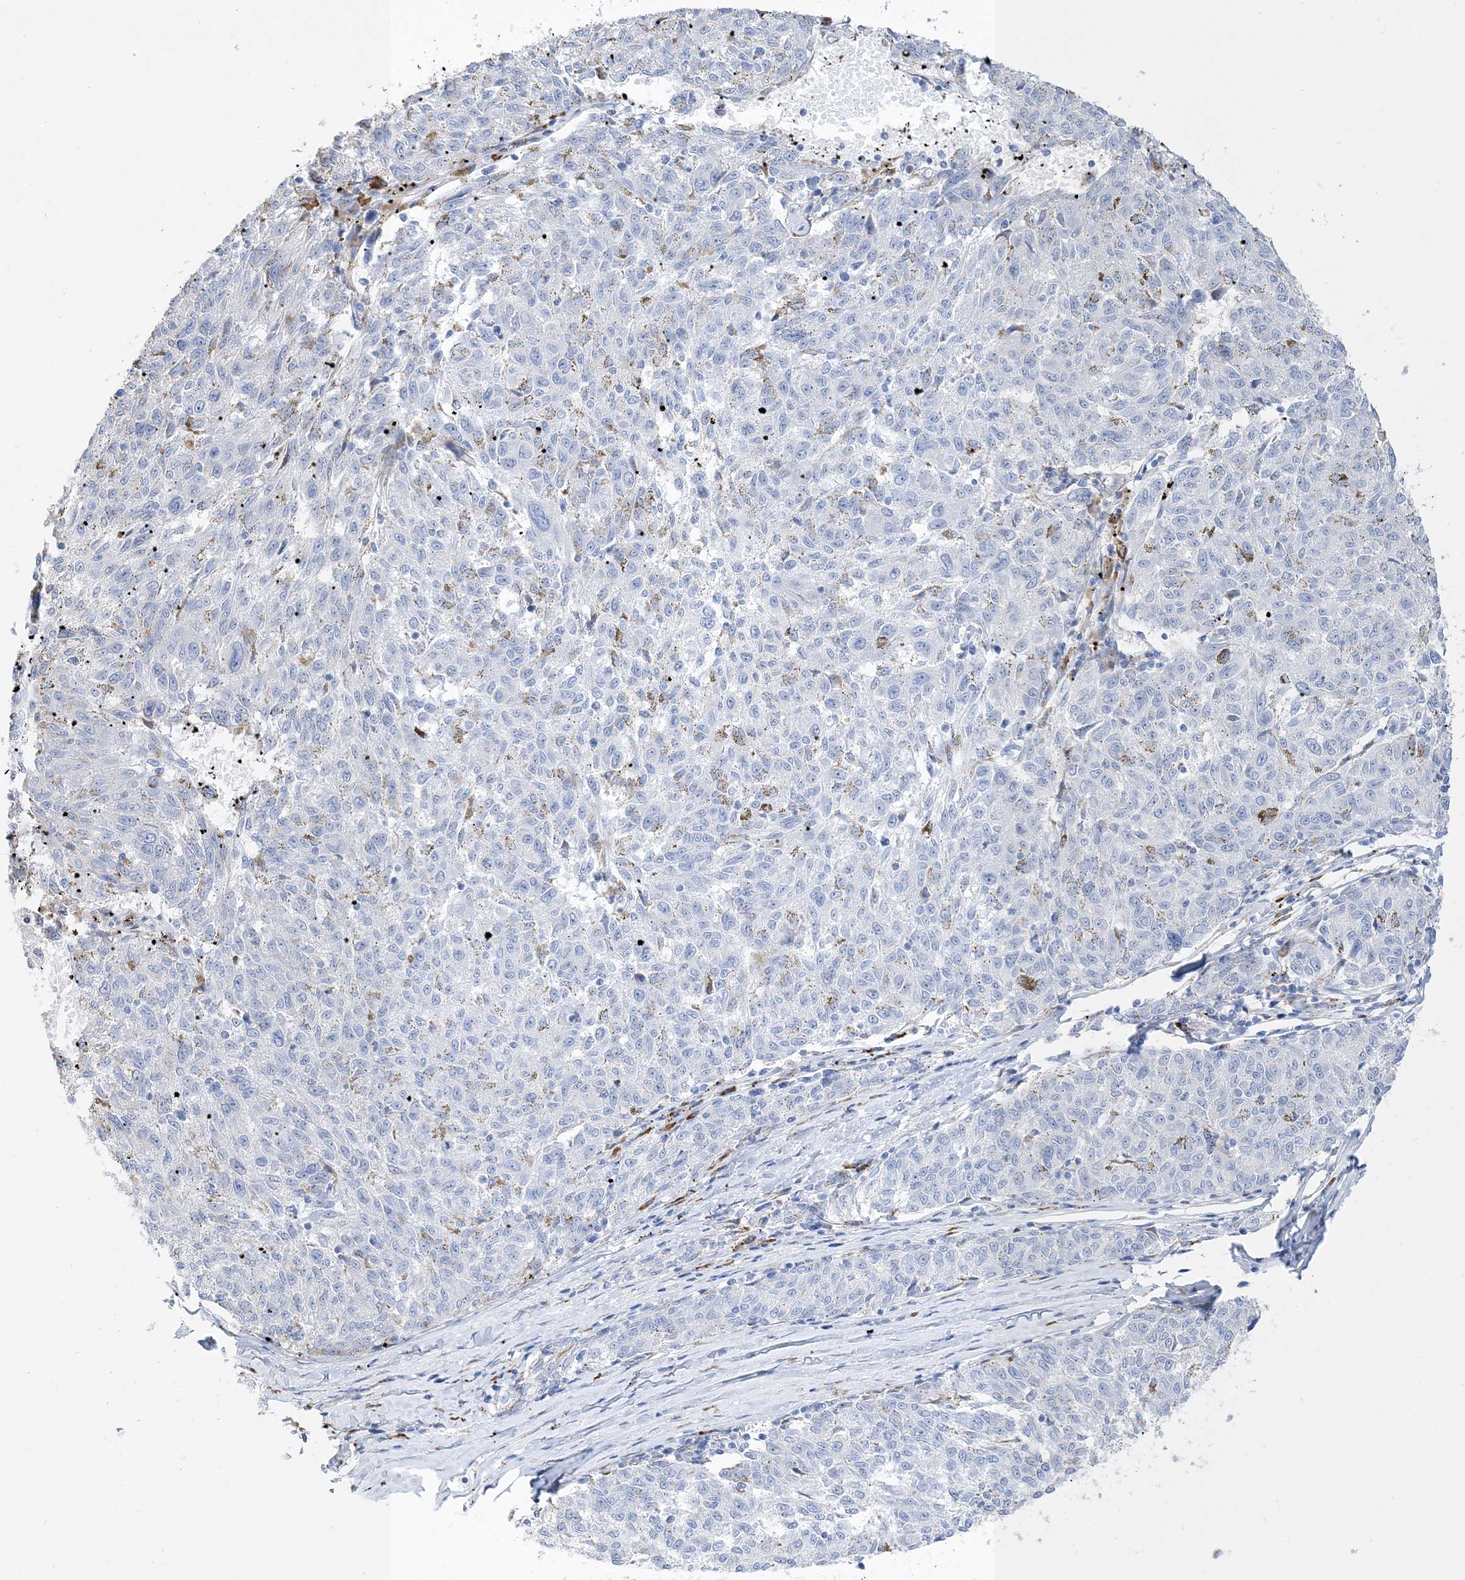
{"staining": {"intensity": "negative", "quantity": "none", "location": "none"}, "tissue": "melanoma", "cell_type": "Tumor cells", "image_type": "cancer", "snomed": [{"axis": "morphology", "description": "Malignant melanoma, NOS"}, {"axis": "topography", "description": "Skin"}], "caption": "IHC micrograph of neoplastic tissue: human malignant melanoma stained with DAB (3,3'-diaminobenzidine) shows no significant protein staining in tumor cells.", "gene": "TSPYL6", "patient": {"sex": "female", "age": 72}}